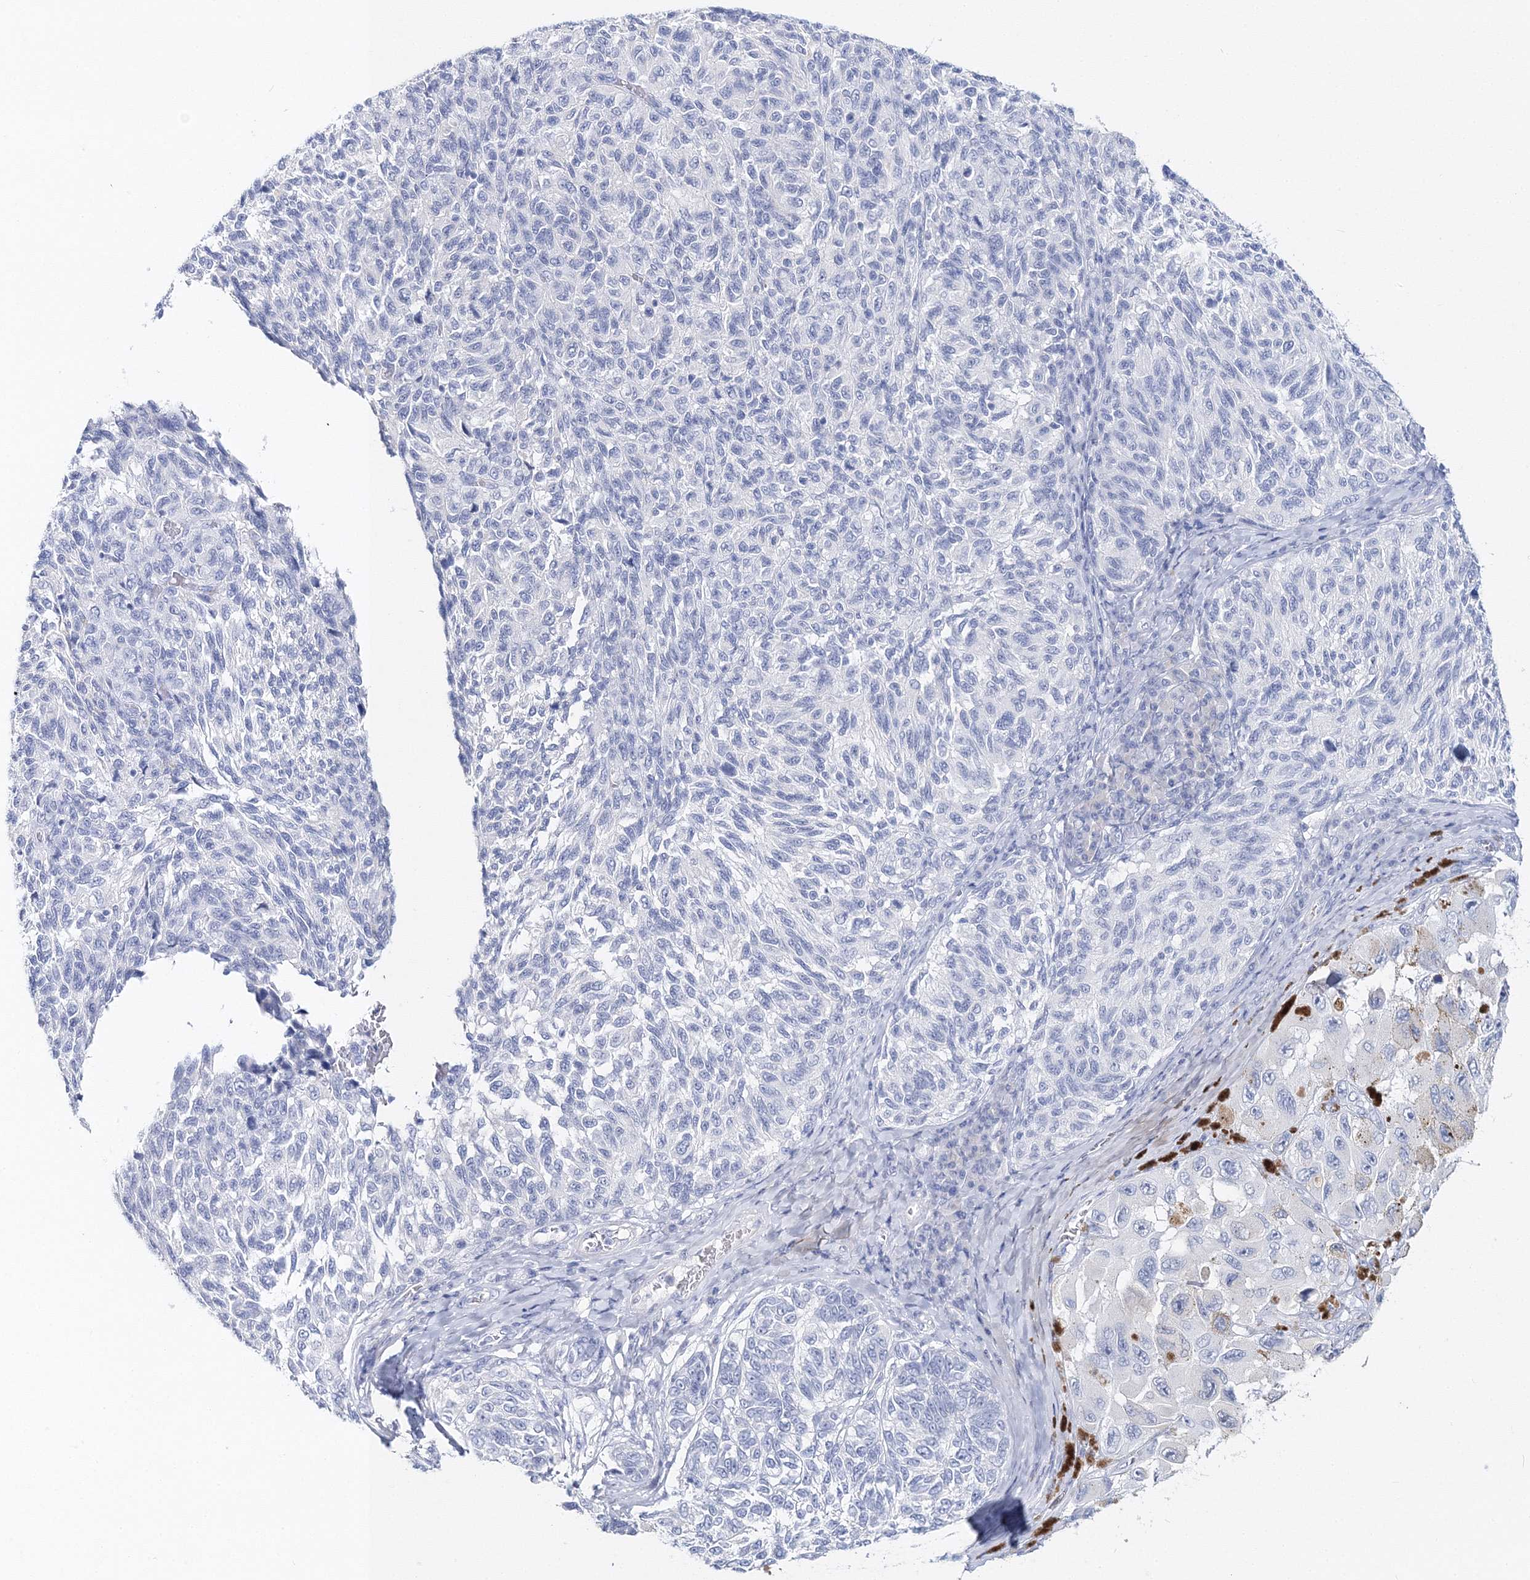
{"staining": {"intensity": "negative", "quantity": "none", "location": "none"}, "tissue": "melanoma", "cell_type": "Tumor cells", "image_type": "cancer", "snomed": [{"axis": "morphology", "description": "Malignant melanoma, NOS"}, {"axis": "topography", "description": "Skin"}], "caption": "The histopathology image exhibits no significant staining in tumor cells of melanoma.", "gene": "MYOZ2", "patient": {"sex": "female", "age": 73}}